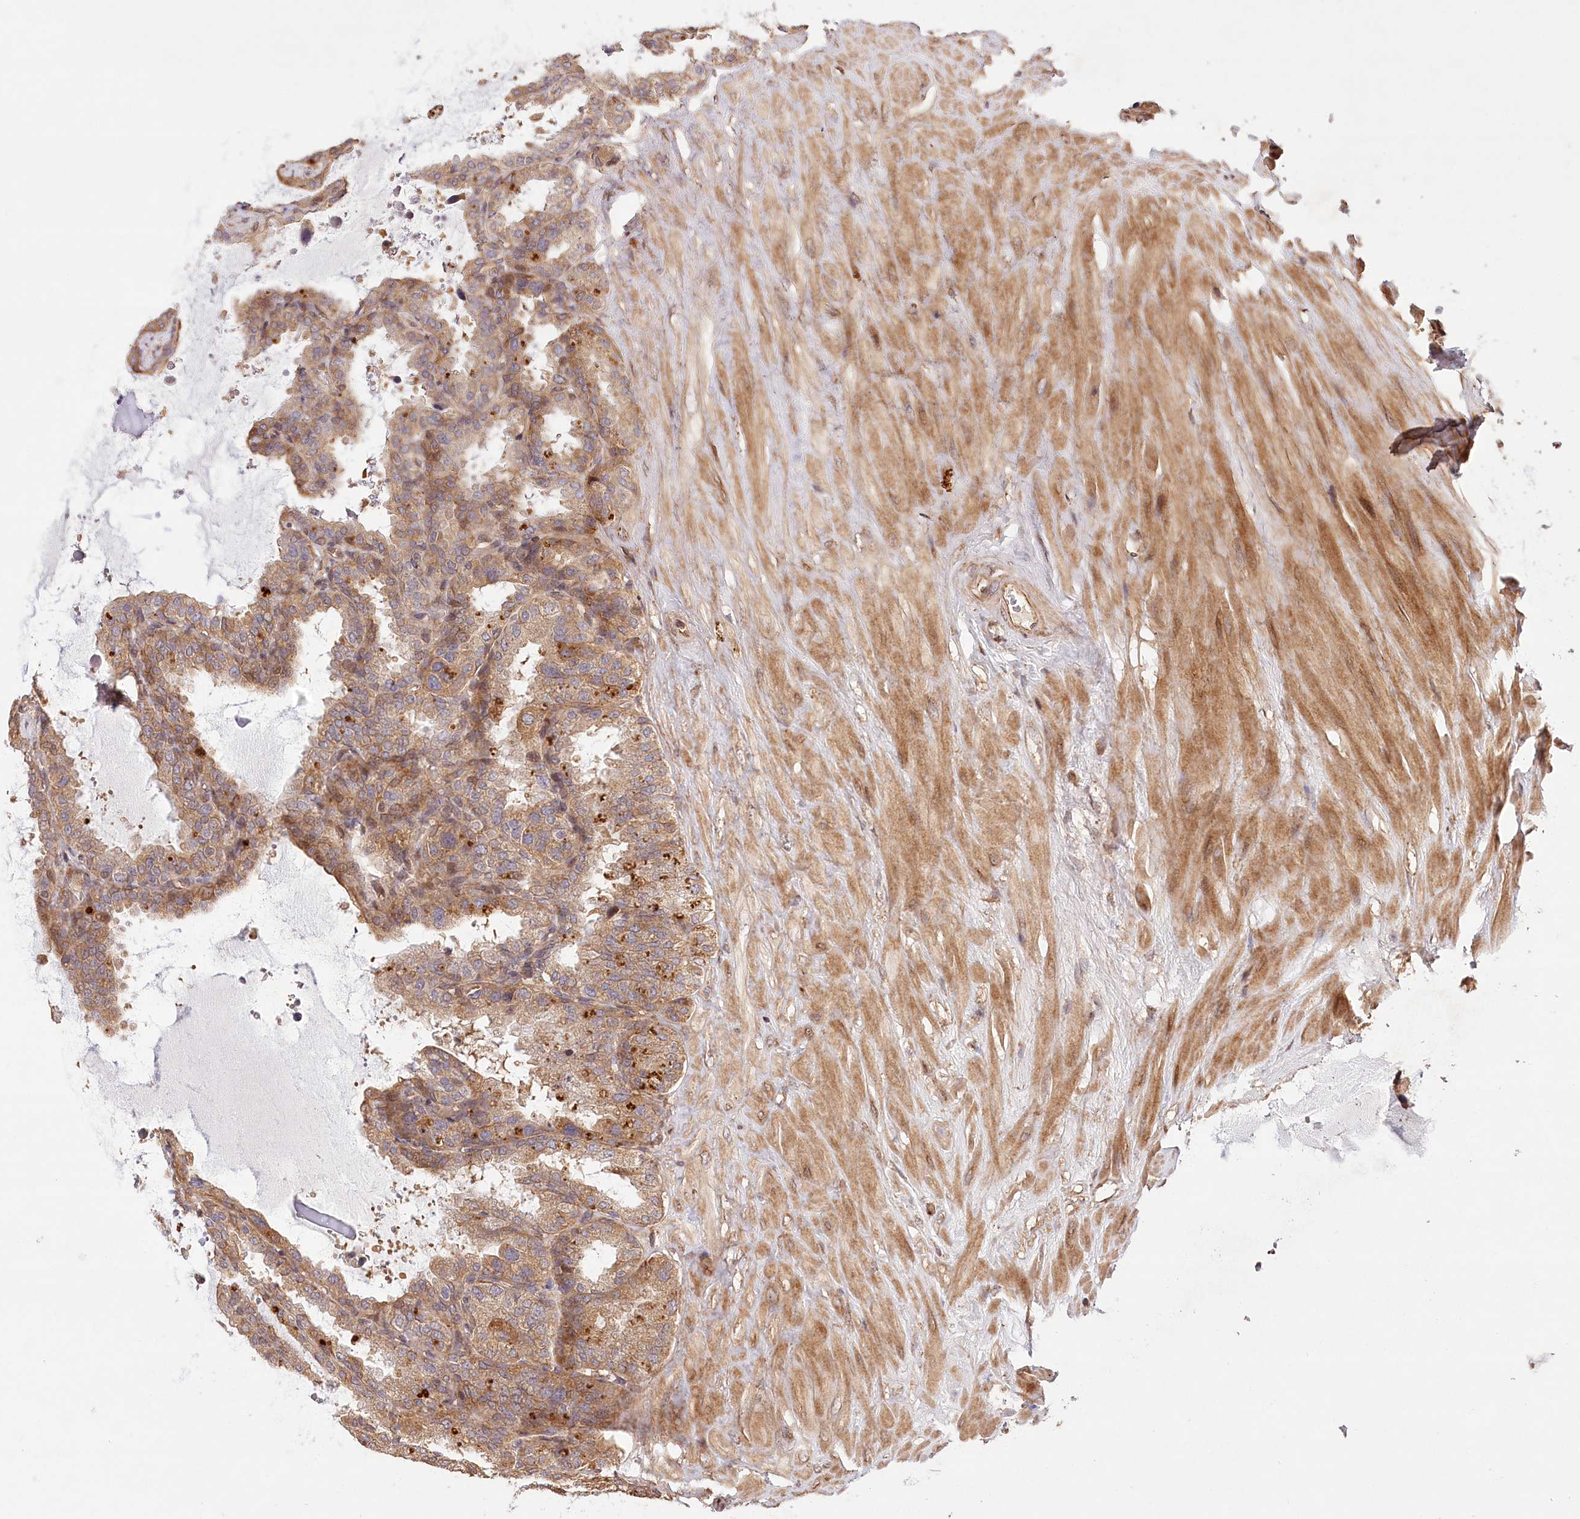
{"staining": {"intensity": "weak", "quantity": ">75%", "location": "cytoplasmic/membranous"}, "tissue": "seminal vesicle", "cell_type": "Glandular cells", "image_type": "normal", "snomed": [{"axis": "morphology", "description": "Normal tissue, NOS"}, {"axis": "topography", "description": "Seminal veicle"}], "caption": "High-power microscopy captured an immunohistochemistry (IHC) photomicrograph of benign seminal vesicle, revealing weak cytoplasmic/membranous expression in approximately >75% of glandular cells. (Brightfield microscopy of DAB IHC at high magnification).", "gene": "LSS", "patient": {"sex": "male", "age": 46}}